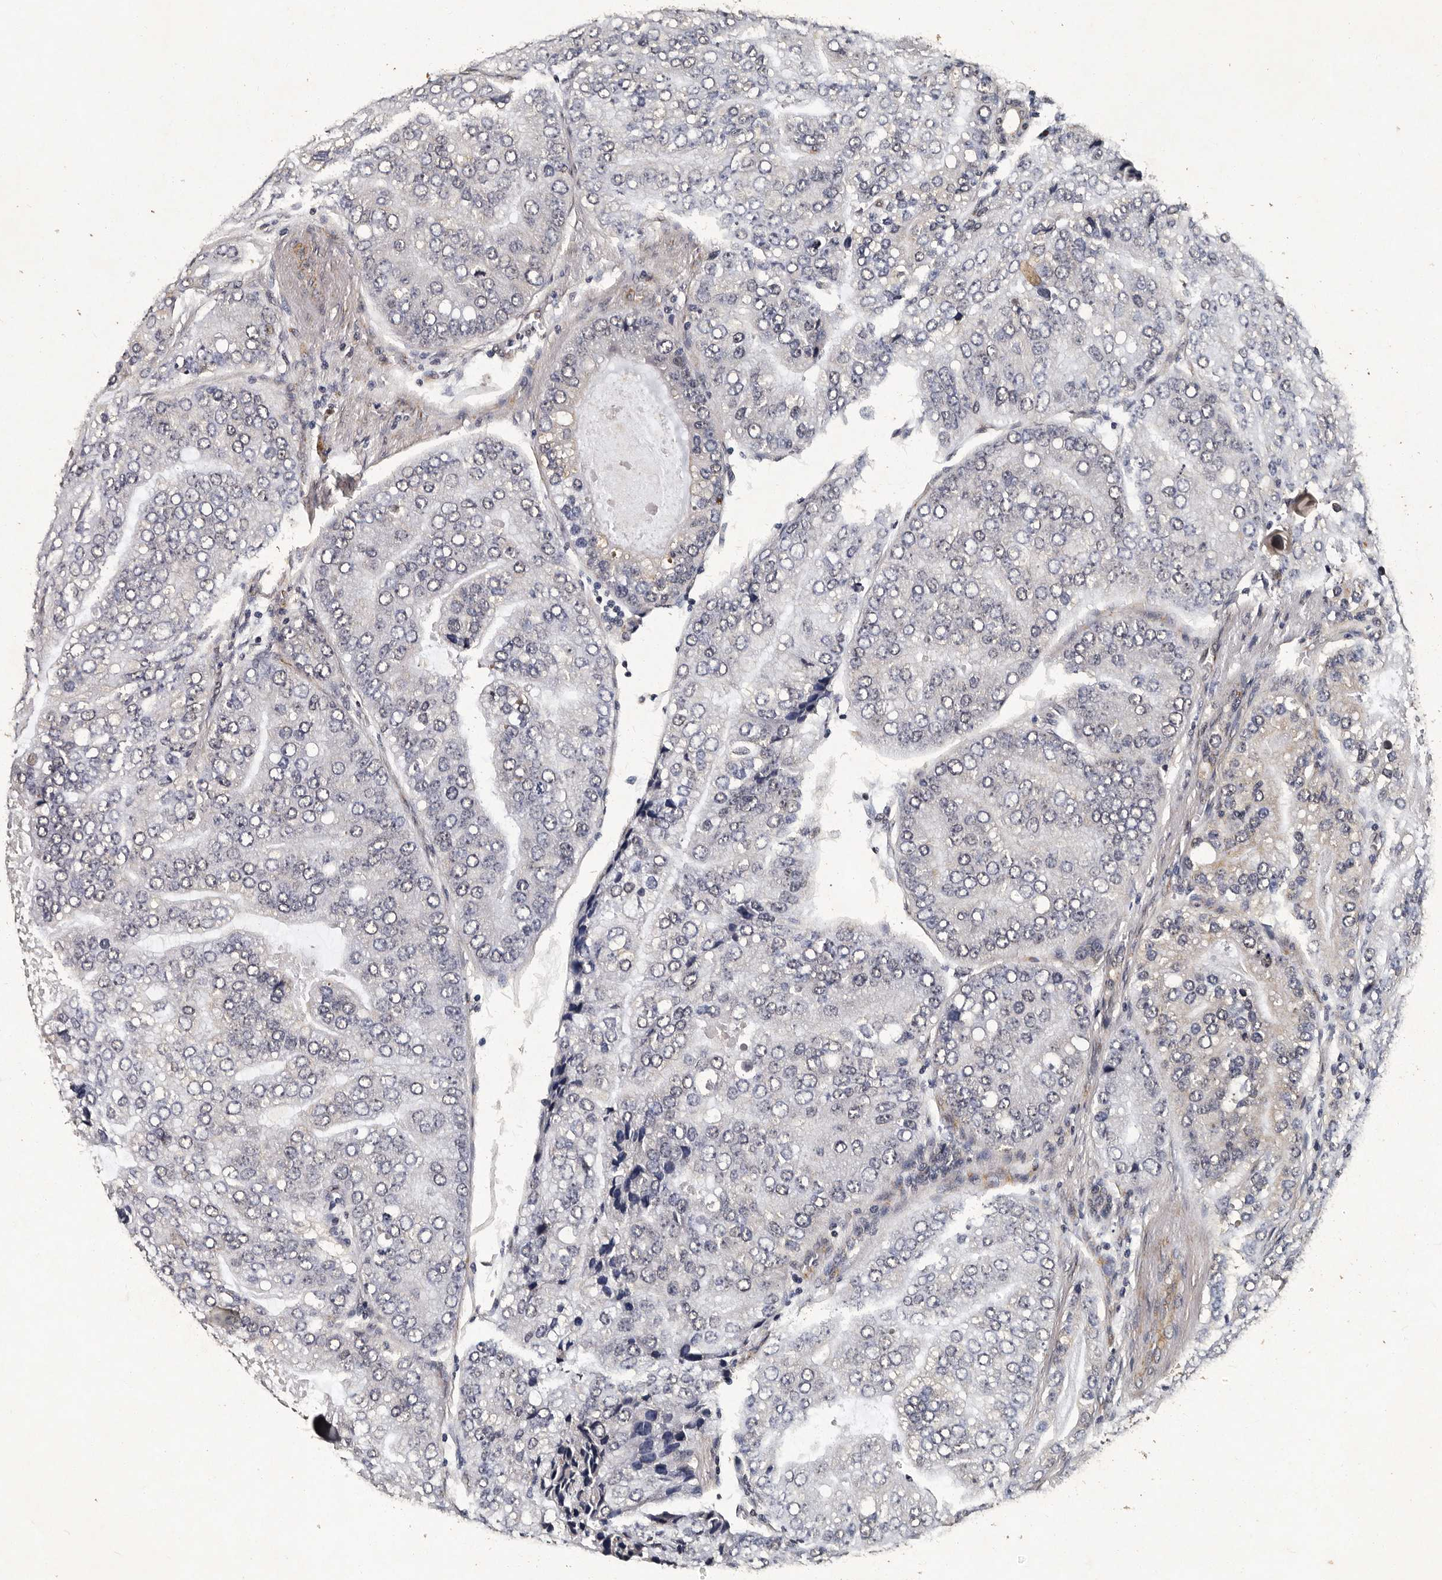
{"staining": {"intensity": "negative", "quantity": "none", "location": "none"}, "tissue": "prostate cancer", "cell_type": "Tumor cells", "image_type": "cancer", "snomed": [{"axis": "morphology", "description": "Adenocarcinoma, High grade"}, {"axis": "topography", "description": "Prostate"}], "caption": "The image demonstrates no significant staining in tumor cells of prostate cancer. (Immunohistochemistry, brightfield microscopy, high magnification).", "gene": "CPNE3", "patient": {"sex": "male", "age": 70}}